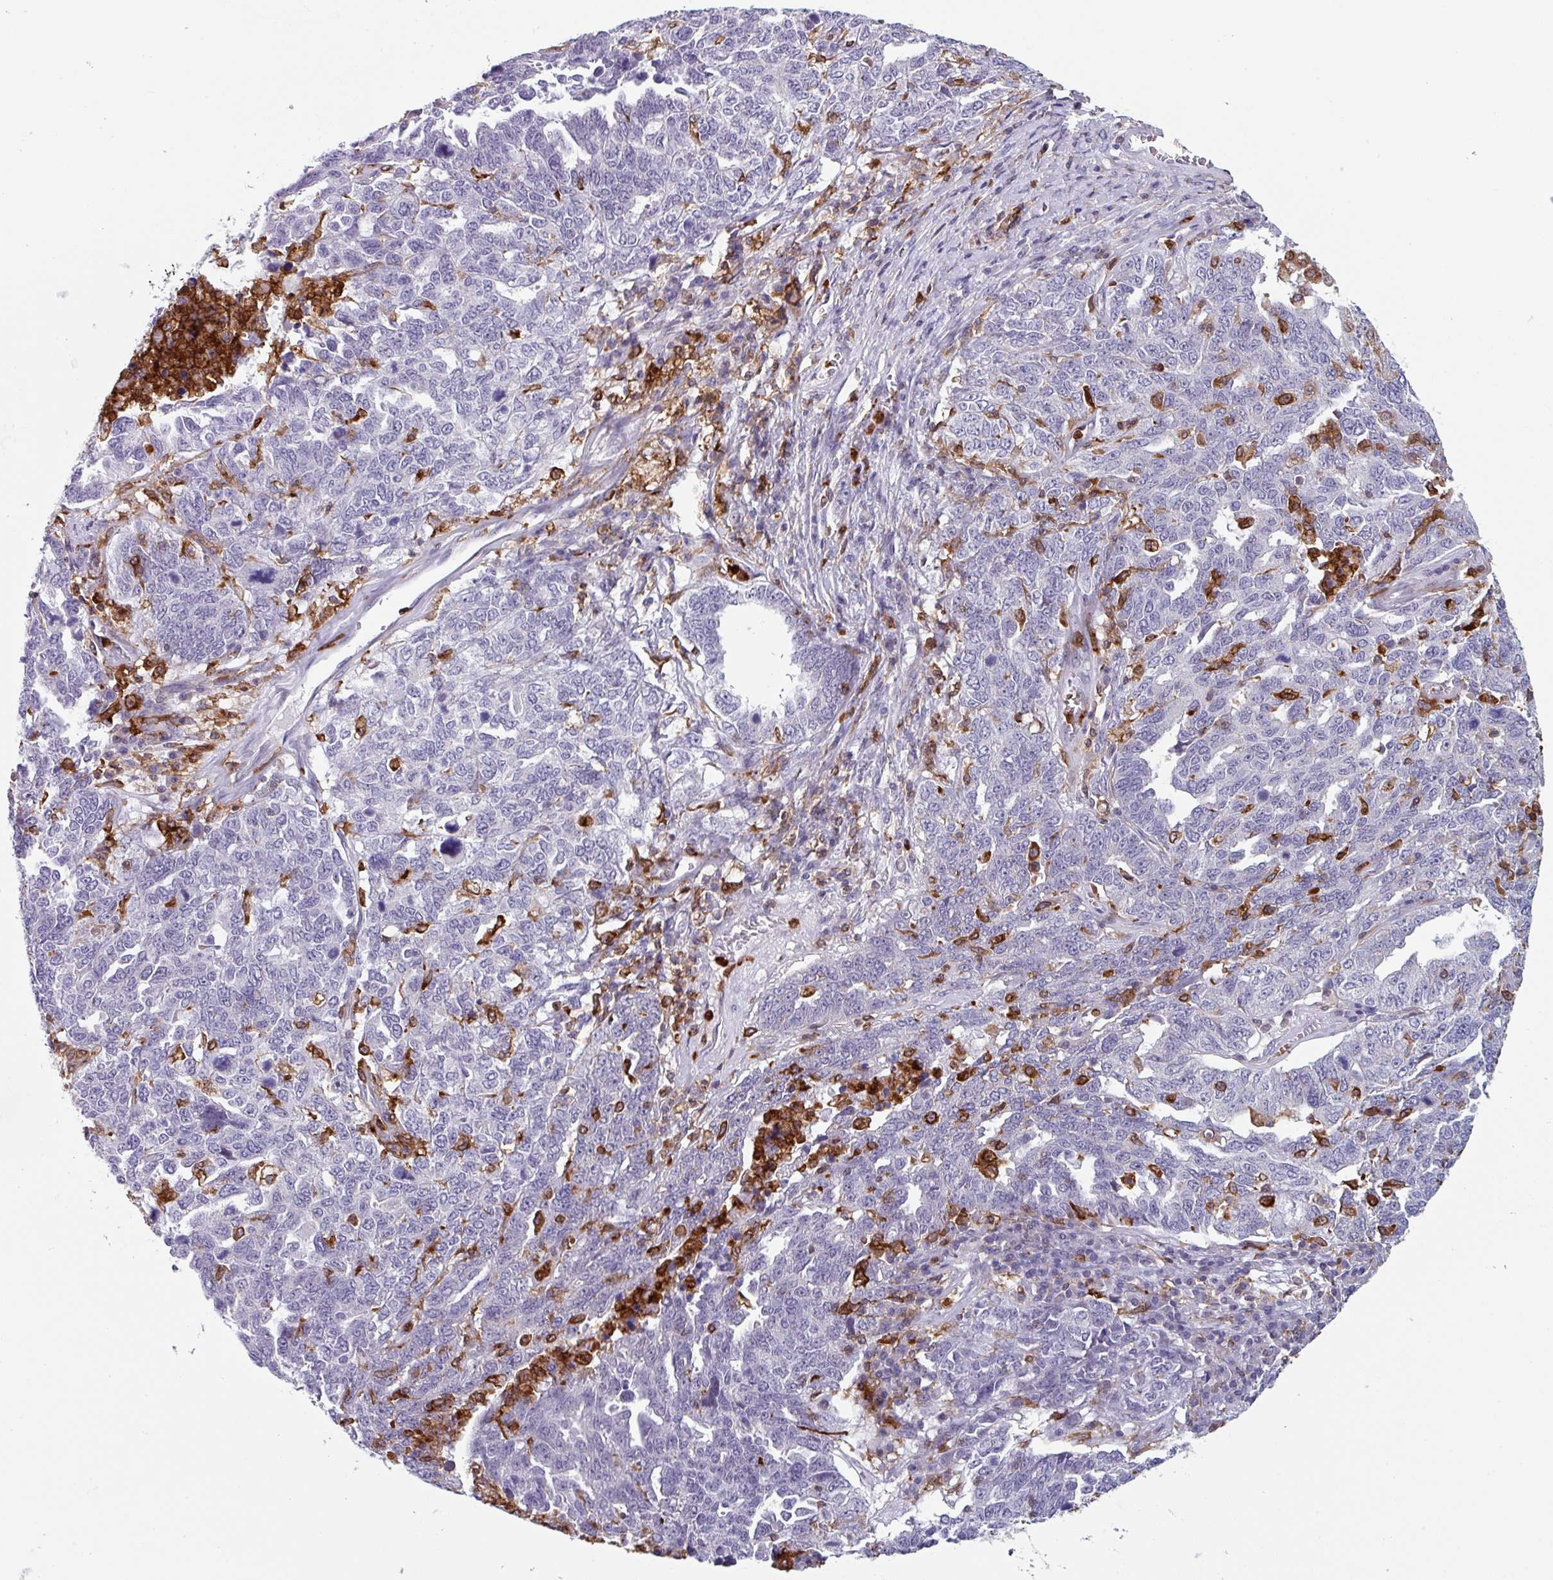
{"staining": {"intensity": "negative", "quantity": "none", "location": "none"}, "tissue": "ovarian cancer", "cell_type": "Tumor cells", "image_type": "cancer", "snomed": [{"axis": "morphology", "description": "Carcinoma, endometroid"}, {"axis": "topography", "description": "Ovary"}], "caption": "This is an IHC image of human ovarian cancer. There is no expression in tumor cells.", "gene": "EXOSC5", "patient": {"sex": "female", "age": 62}}